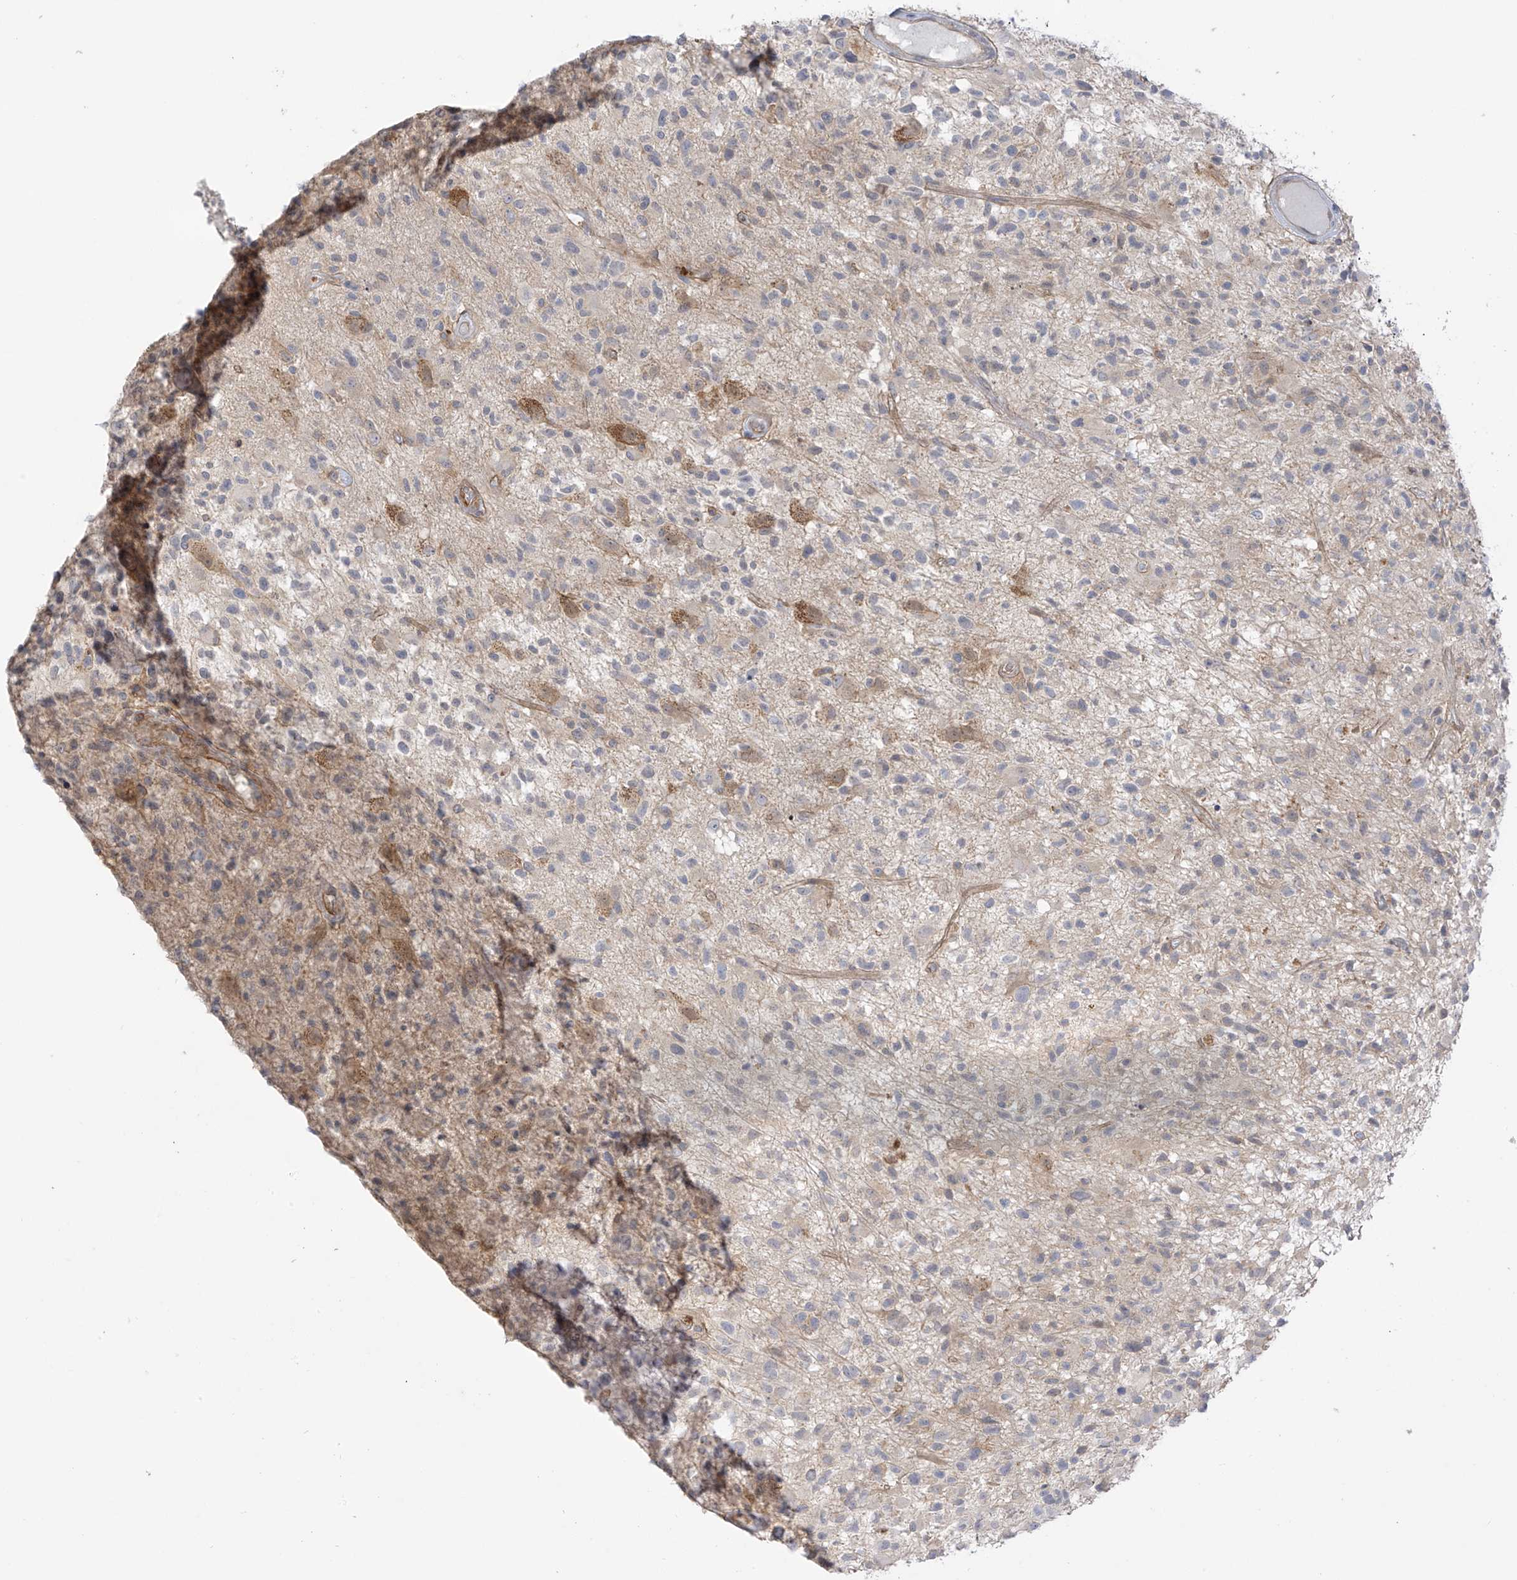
{"staining": {"intensity": "negative", "quantity": "none", "location": "none"}, "tissue": "glioma", "cell_type": "Tumor cells", "image_type": "cancer", "snomed": [{"axis": "morphology", "description": "Glioma, malignant, High grade"}, {"axis": "morphology", "description": "Glioblastoma, NOS"}, {"axis": "topography", "description": "Brain"}], "caption": "A micrograph of human malignant glioma (high-grade) is negative for staining in tumor cells. The staining is performed using DAB (3,3'-diaminobenzidine) brown chromogen with nuclei counter-stained in using hematoxylin.", "gene": "EIPR1", "patient": {"sex": "male", "age": 60}}